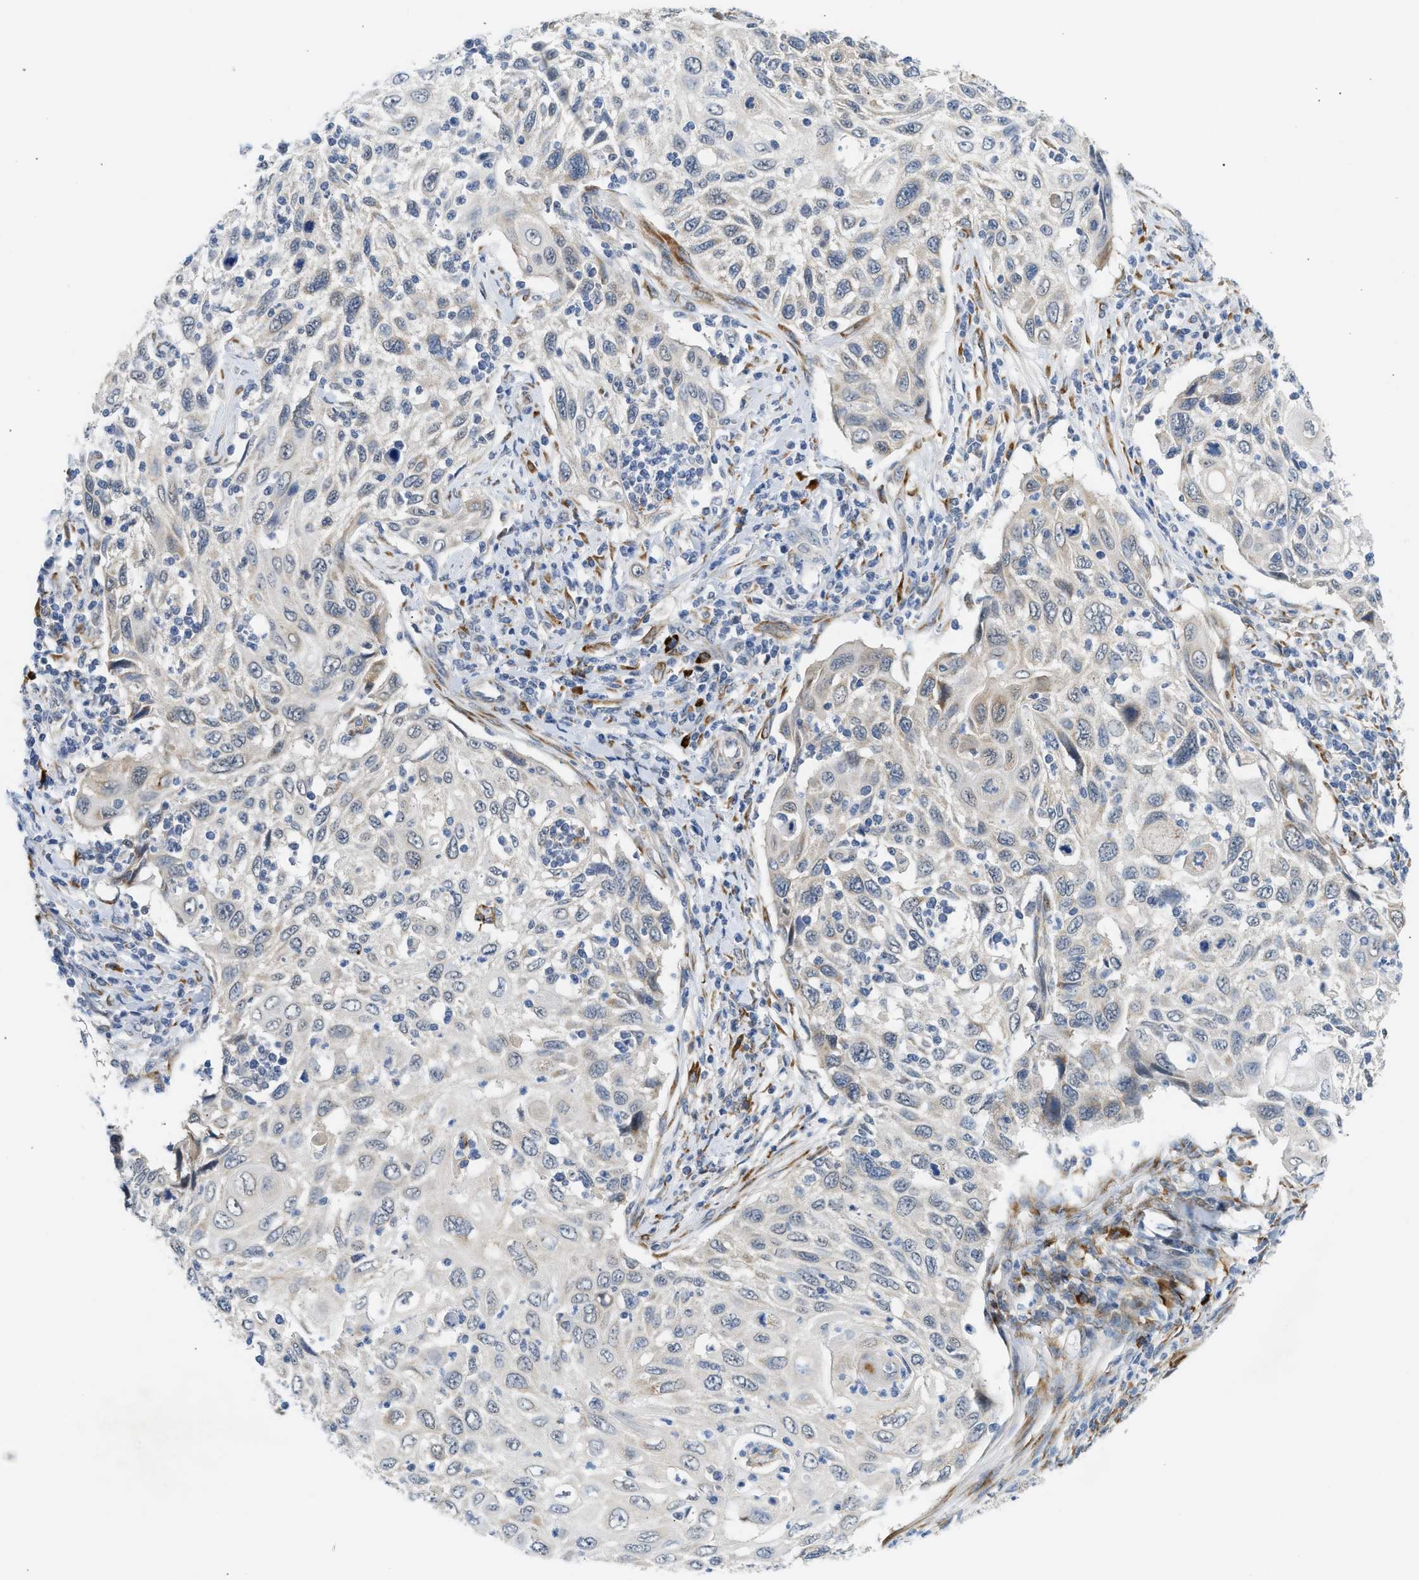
{"staining": {"intensity": "weak", "quantity": "<25%", "location": "cytoplasmic/membranous"}, "tissue": "cervical cancer", "cell_type": "Tumor cells", "image_type": "cancer", "snomed": [{"axis": "morphology", "description": "Squamous cell carcinoma, NOS"}, {"axis": "topography", "description": "Cervix"}], "caption": "DAB immunohistochemical staining of cervical cancer (squamous cell carcinoma) demonstrates no significant positivity in tumor cells.", "gene": "KCNC2", "patient": {"sex": "female", "age": 70}}